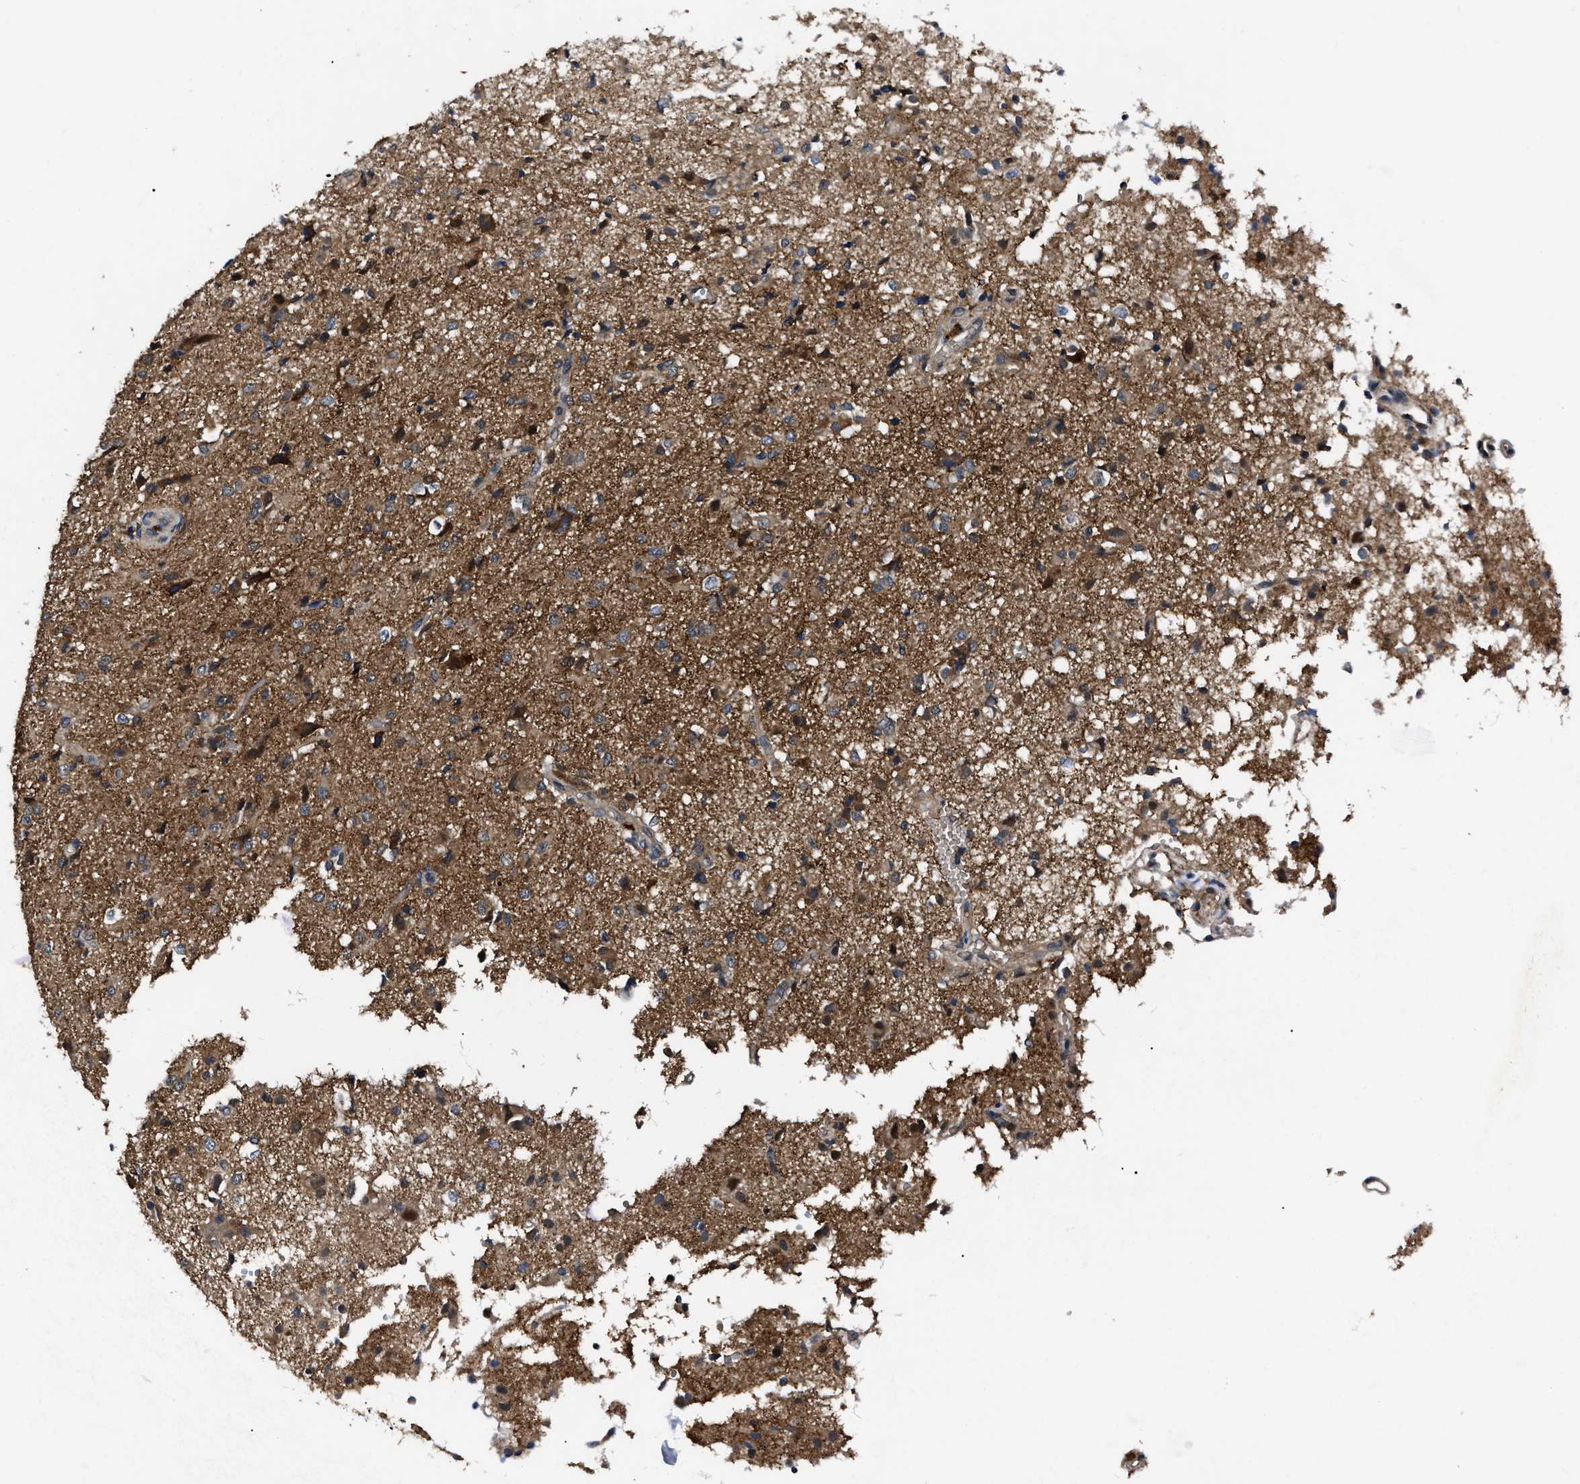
{"staining": {"intensity": "moderate", "quantity": ">75%", "location": "cytoplasmic/membranous"}, "tissue": "glioma", "cell_type": "Tumor cells", "image_type": "cancer", "snomed": [{"axis": "morphology", "description": "Glioma, malignant, High grade"}, {"axis": "topography", "description": "Brain"}], "caption": "Malignant glioma (high-grade) tissue demonstrates moderate cytoplasmic/membranous expression in about >75% of tumor cells, visualized by immunohistochemistry.", "gene": "GET4", "patient": {"sex": "female", "age": 59}}